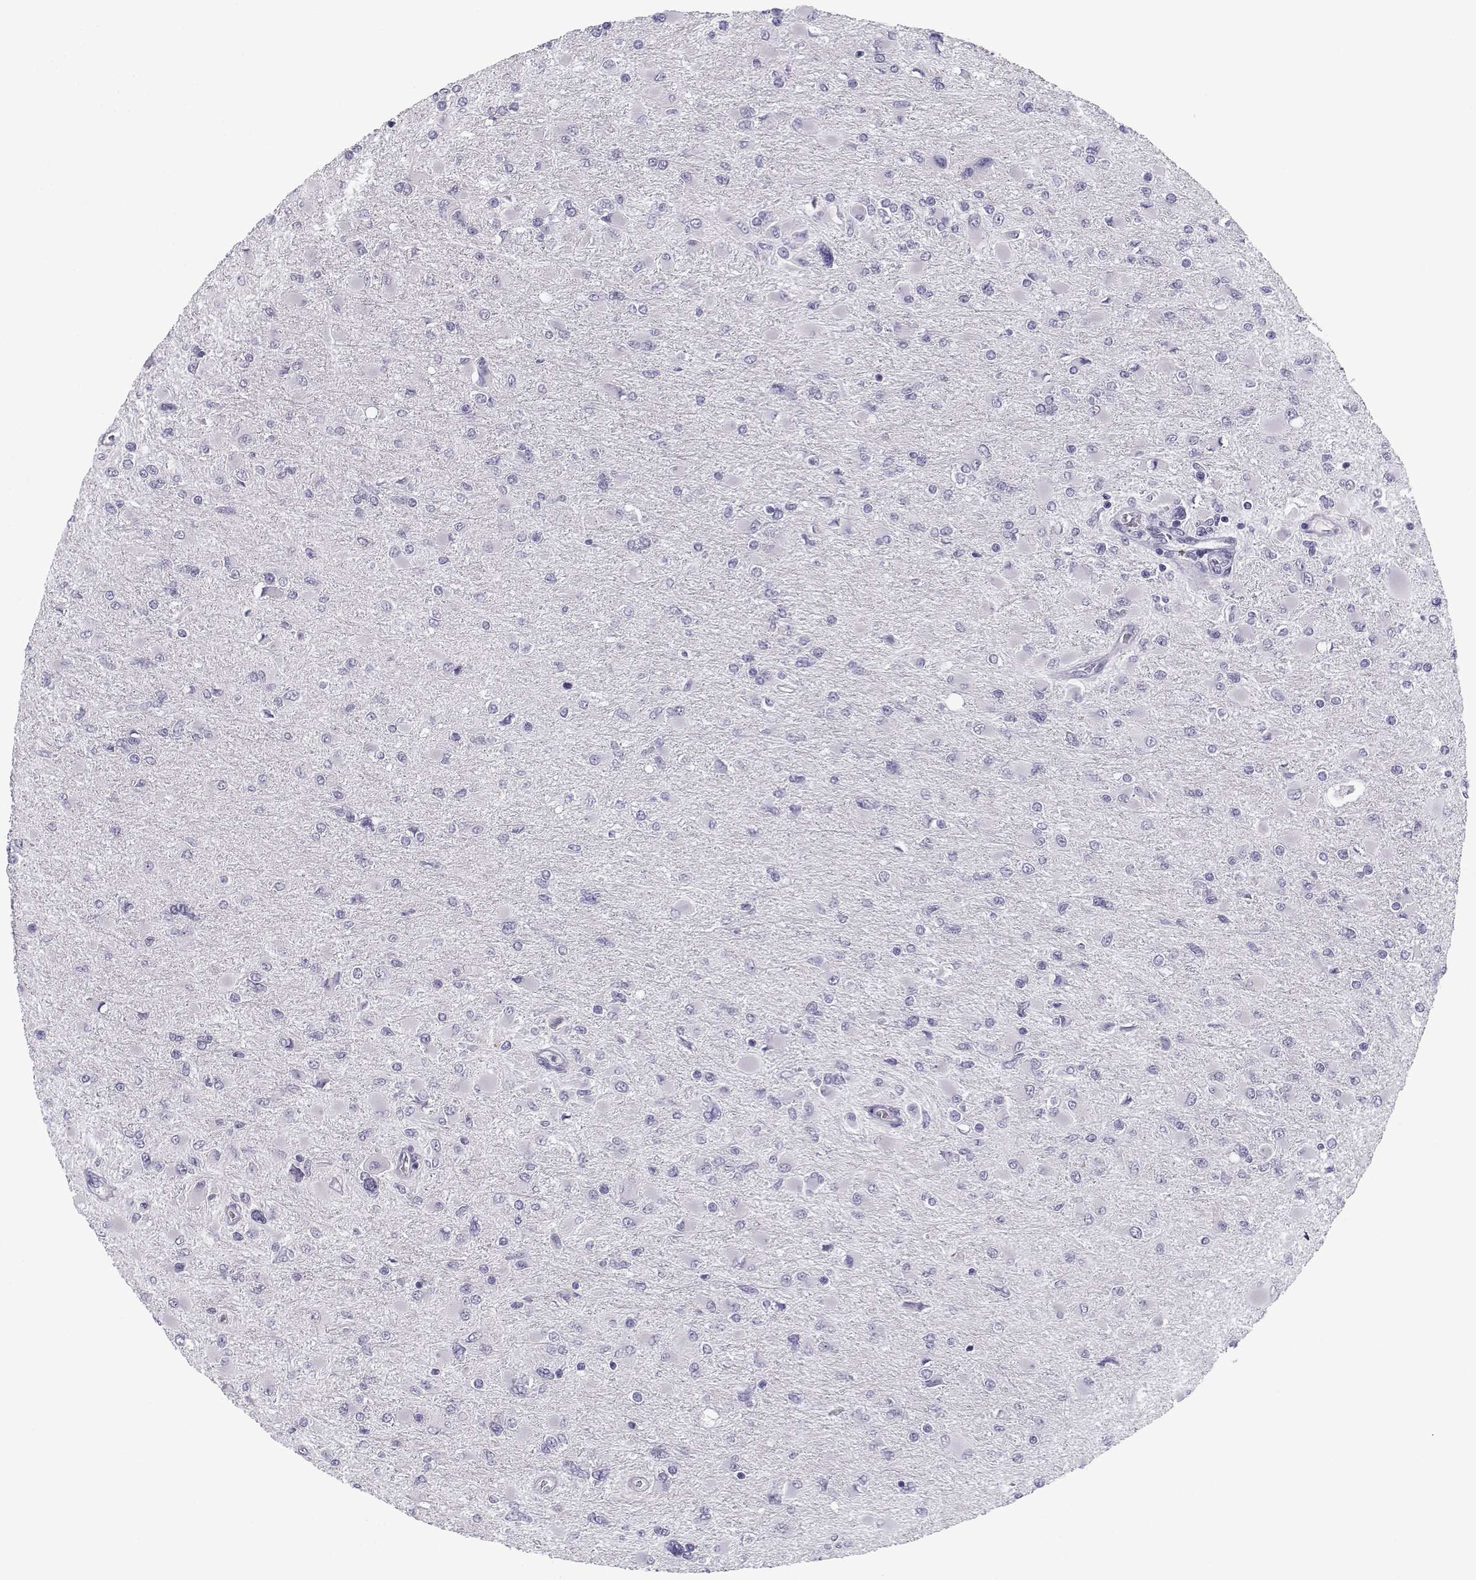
{"staining": {"intensity": "negative", "quantity": "none", "location": "none"}, "tissue": "glioma", "cell_type": "Tumor cells", "image_type": "cancer", "snomed": [{"axis": "morphology", "description": "Glioma, malignant, High grade"}, {"axis": "topography", "description": "Cerebral cortex"}], "caption": "DAB immunohistochemical staining of glioma exhibits no significant positivity in tumor cells. (DAB immunohistochemistry, high magnification).", "gene": "CFAP77", "patient": {"sex": "female", "age": 36}}